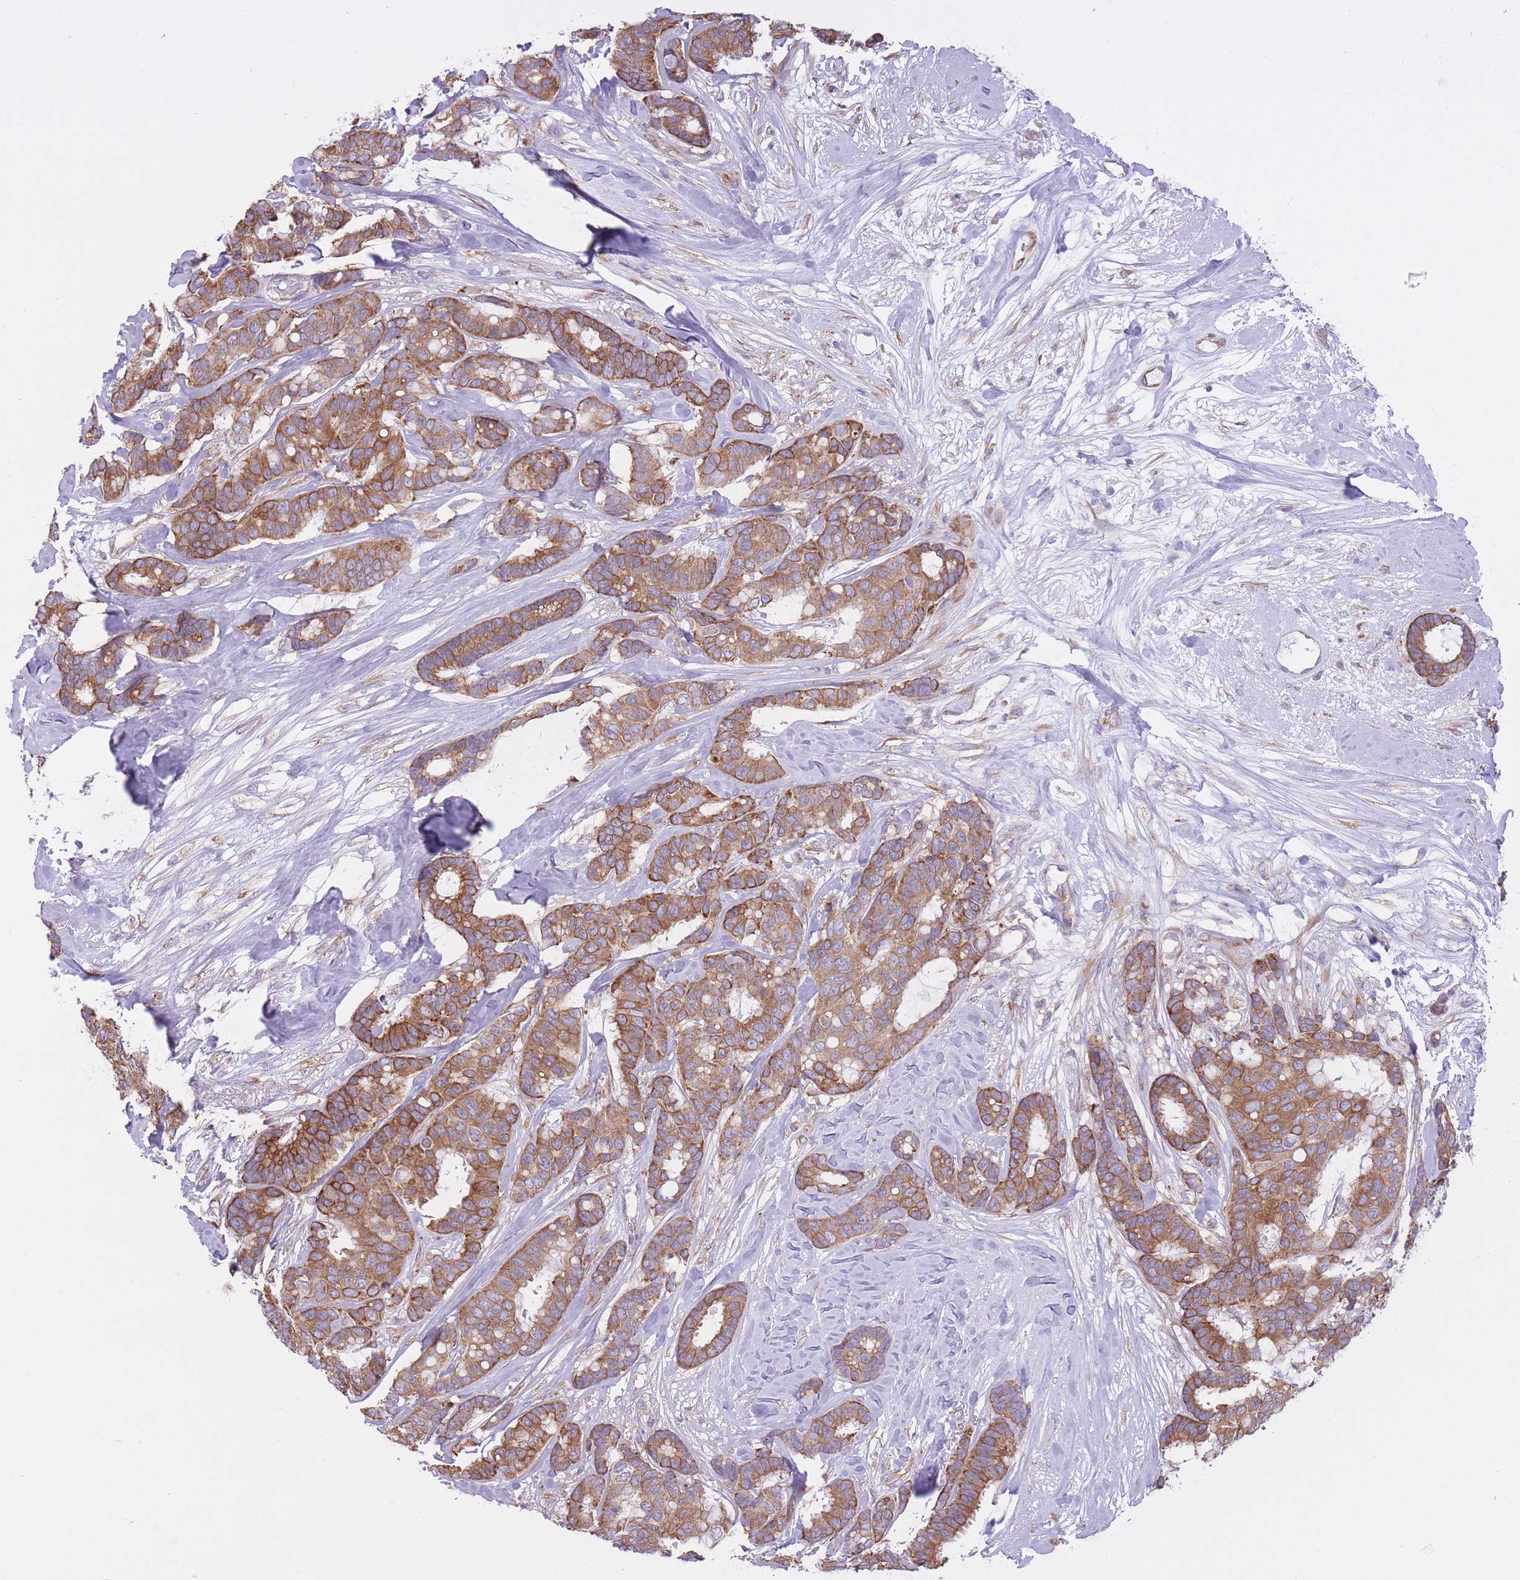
{"staining": {"intensity": "moderate", "quantity": ">75%", "location": "cytoplasmic/membranous"}, "tissue": "breast cancer", "cell_type": "Tumor cells", "image_type": "cancer", "snomed": [{"axis": "morphology", "description": "Duct carcinoma"}, {"axis": "topography", "description": "Breast"}], "caption": "An IHC image of tumor tissue is shown. Protein staining in brown shows moderate cytoplasmic/membranous positivity in breast invasive ductal carcinoma within tumor cells.", "gene": "ZNF501", "patient": {"sex": "female", "age": 87}}